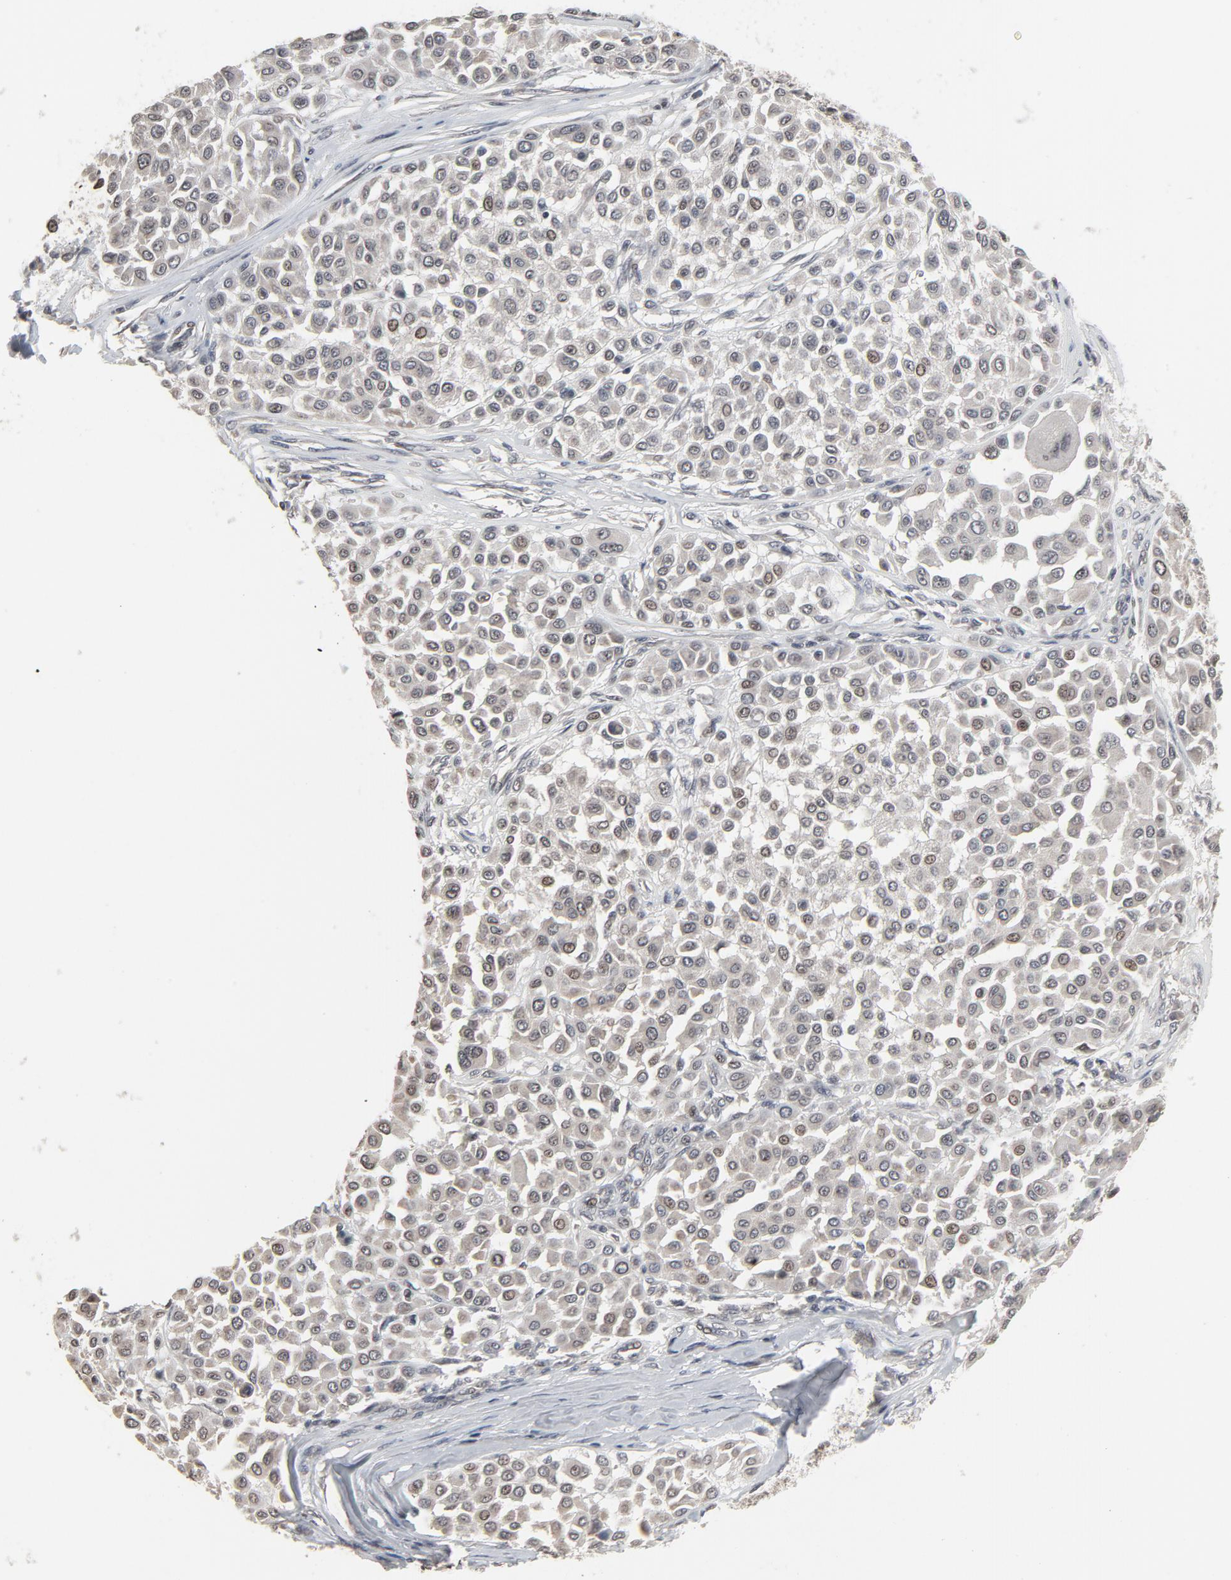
{"staining": {"intensity": "weak", "quantity": "25%-75%", "location": "nuclear"}, "tissue": "melanoma", "cell_type": "Tumor cells", "image_type": "cancer", "snomed": [{"axis": "morphology", "description": "Malignant melanoma, Metastatic site"}, {"axis": "topography", "description": "Soft tissue"}], "caption": "Melanoma stained with a protein marker exhibits weak staining in tumor cells.", "gene": "POM121", "patient": {"sex": "male", "age": 41}}